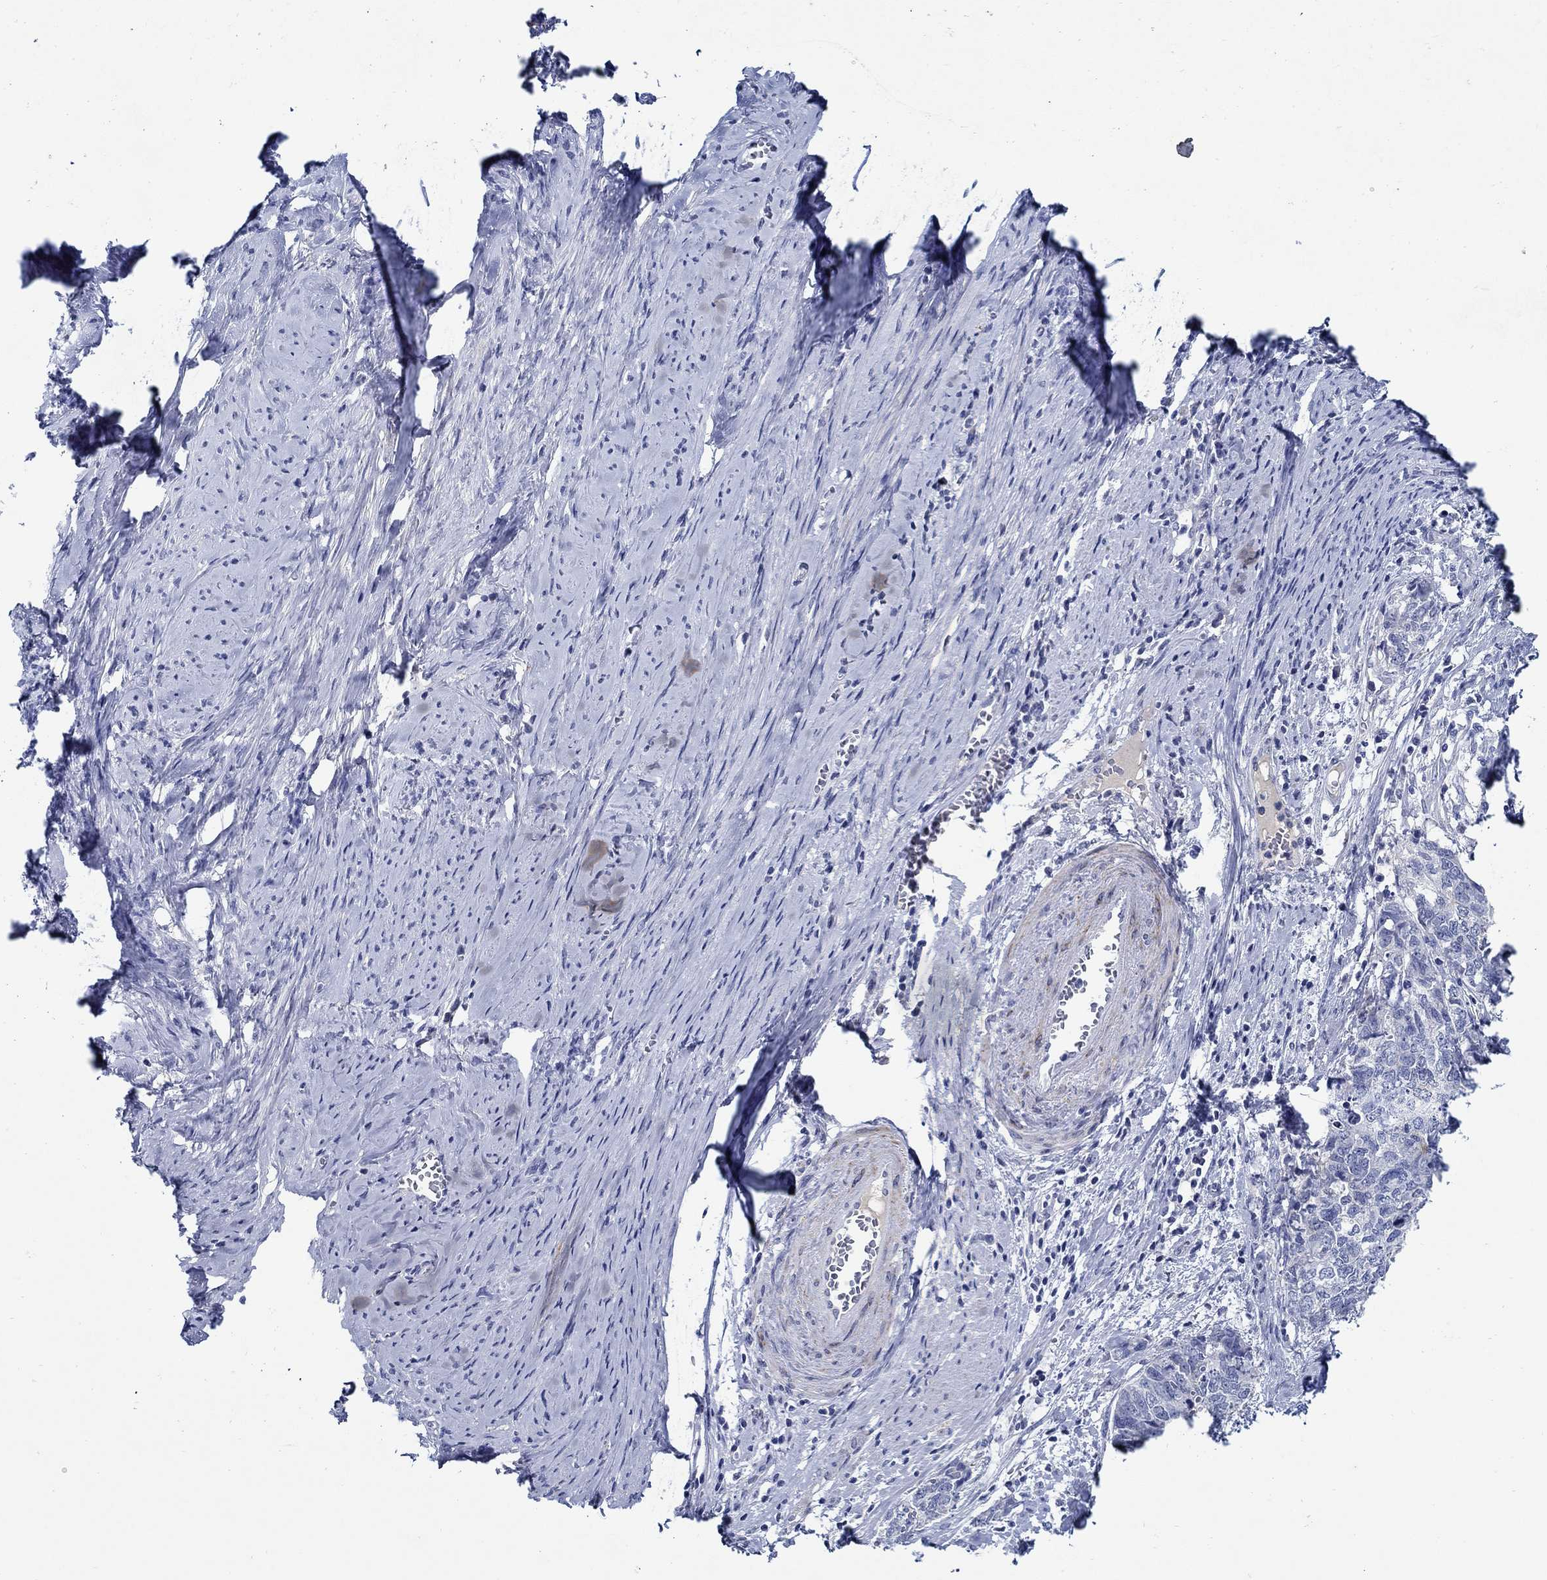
{"staining": {"intensity": "weak", "quantity": "<25%", "location": "cytoplasmic/membranous"}, "tissue": "cervical cancer", "cell_type": "Tumor cells", "image_type": "cancer", "snomed": [{"axis": "morphology", "description": "Squamous cell carcinoma, NOS"}, {"axis": "topography", "description": "Cervix"}], "caption": "This is a image of immunohistochemistry (IHC) staining of cervical squamous cell carcinoma, which shows no positivity in tumor cells.", "gene": "MC2R", "patient": {"sex": "female", "age": 63}}